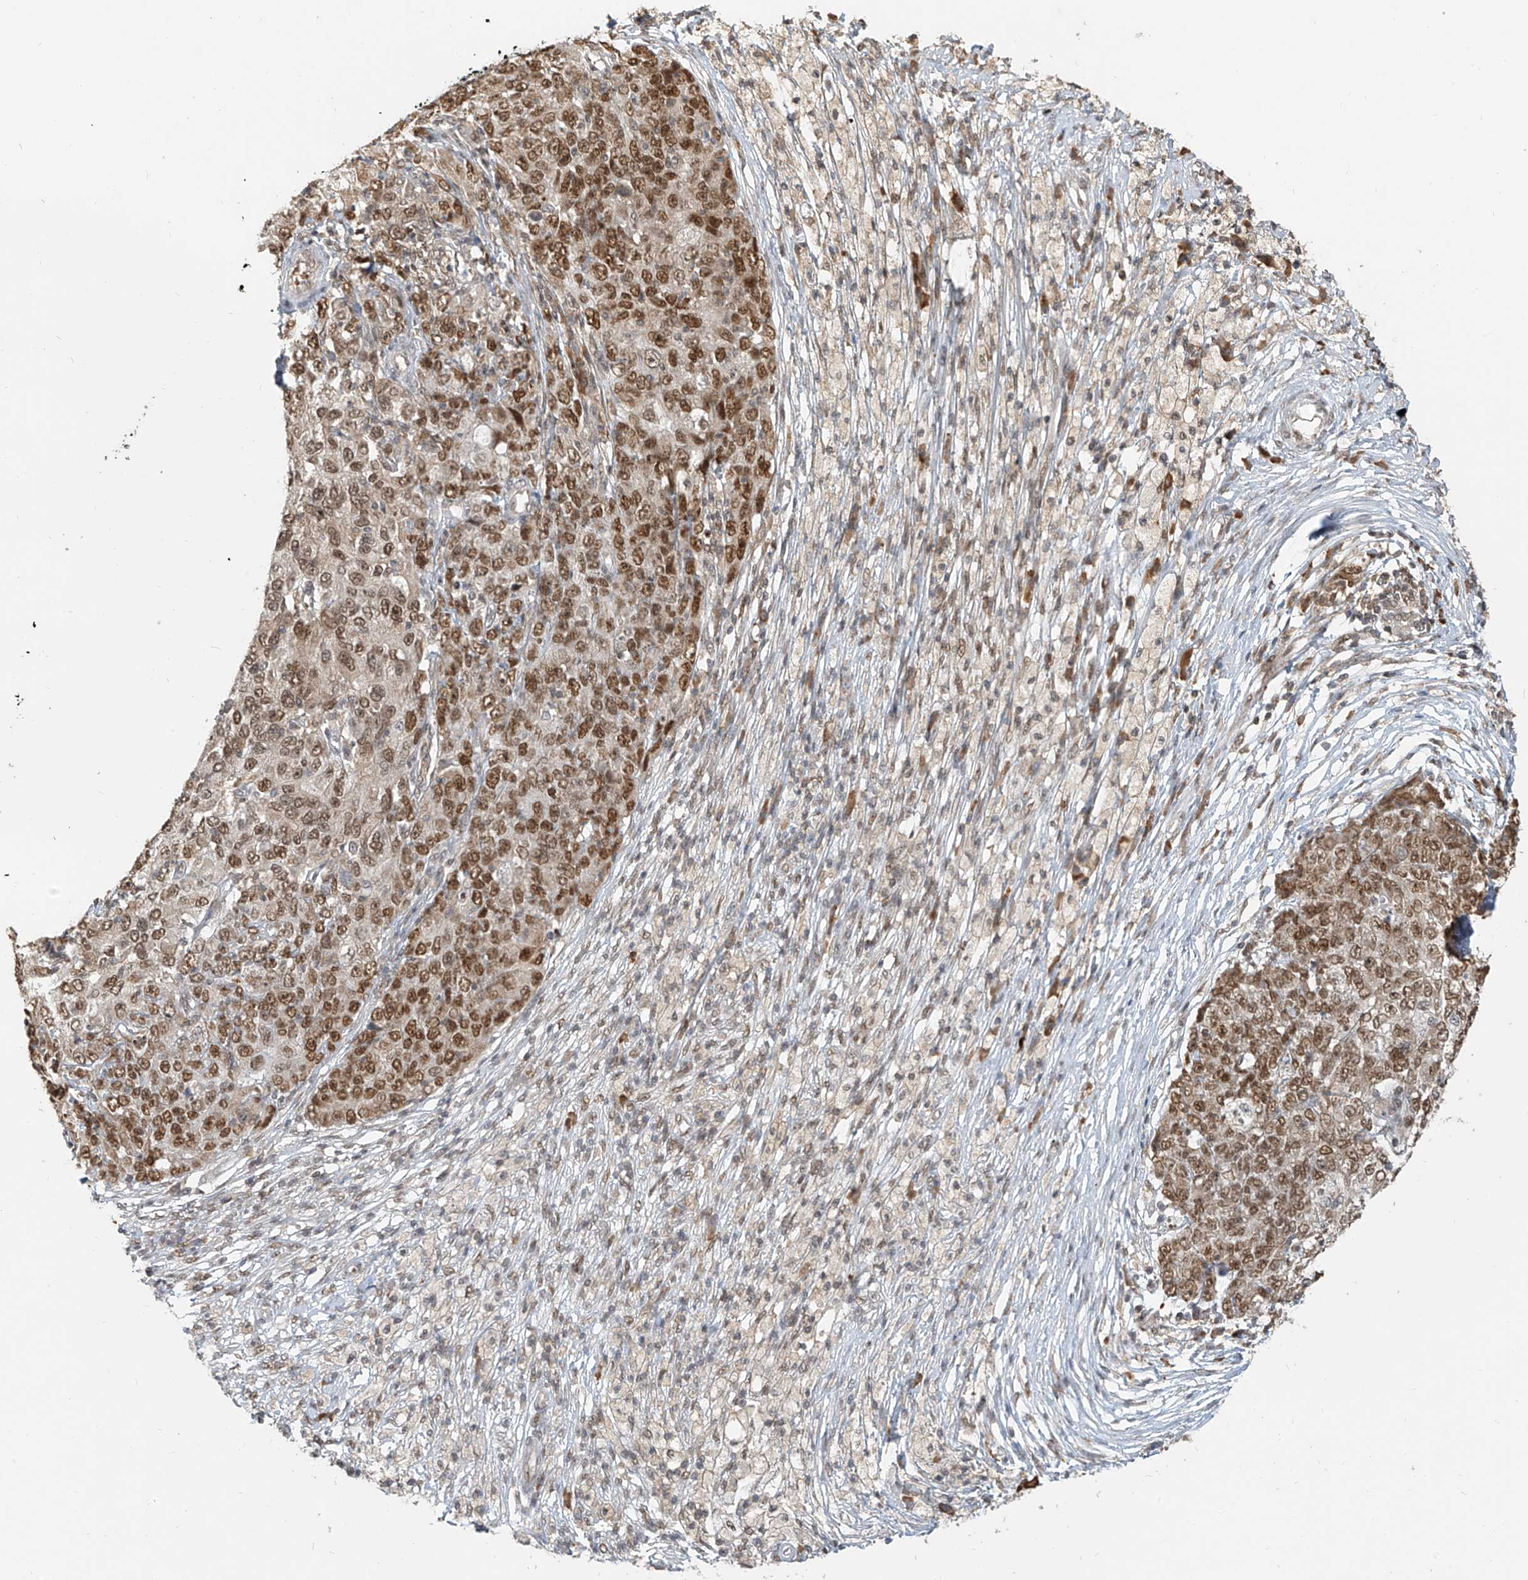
{"staining": {"intensity": "moderate", "quantity": ">75%", "location": "nuclear"}, "tissue": "ovarian cancer", "cell_type": "Tumor cells", "image_type": "cancer", "snomed": [{"axis": "morphology", "description": "Carcinoma, endometroid"}, {"axis": "topography", "description": "Ovary"}], "caption": "Ovarian cancer (endometroid carcinoma) stained with a protein marker reveals moderate staining in tumor cells.", "gene": "ZMYM2", "patient": {"sex": "female", "age": 42}}